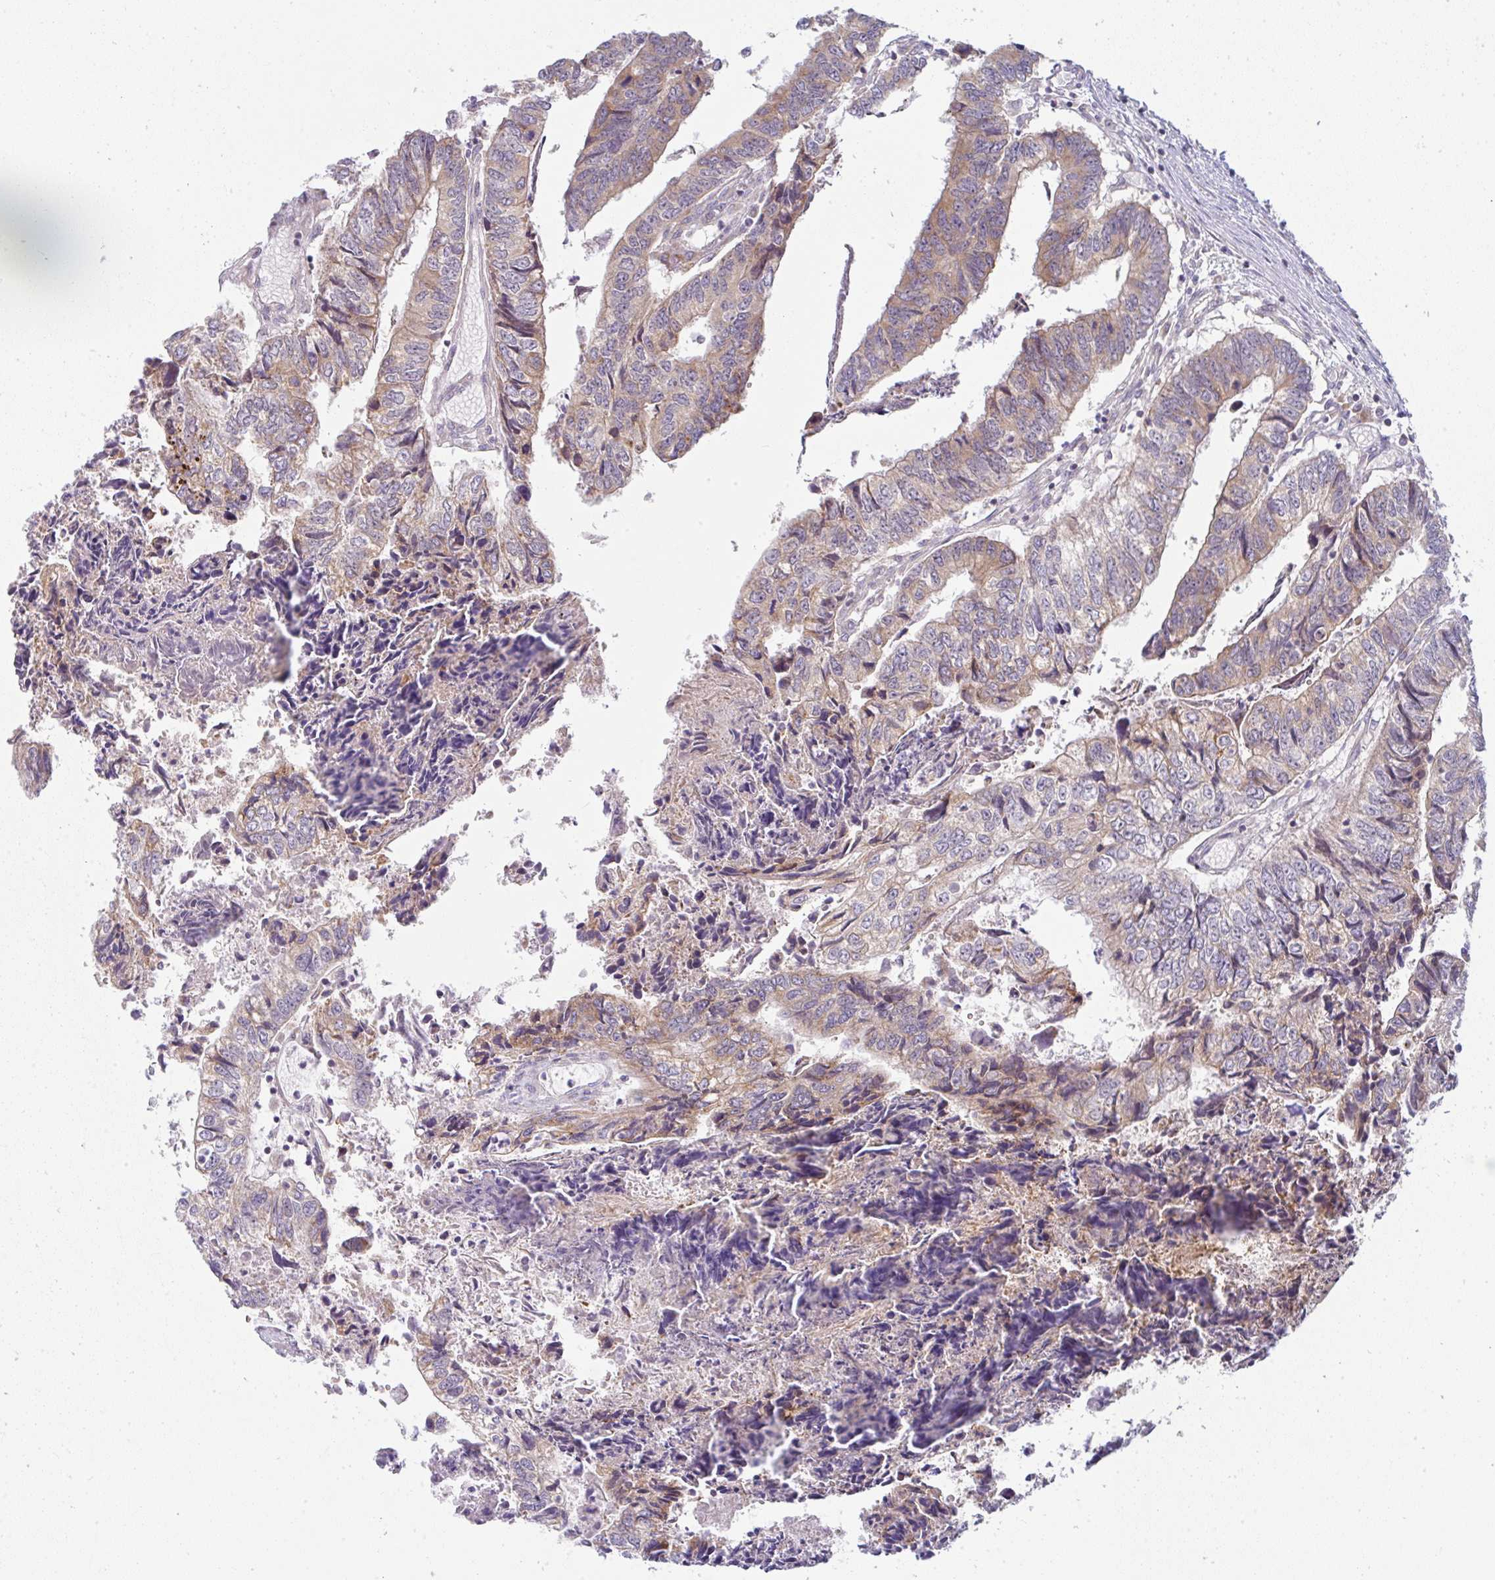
{"staining": {"intensity": "weak", "quantity": "25%-75%", "location": "cytoplasmic/membranous"}, "tissue": "colorectal cancer", "cell_type": "Tumor cells", "image_type": "cancer", "snomed": [{"axis": "morphology", "description": "Adenocarcinoma, NOS"}, {"axis": "topography", "description": "Colon"}], "caption": "Colorectal cancer (adenocarcinoma) stained with a protein marker demonstrates weak staining in tumor cells.", "gene": "MOB1A", "patient": {"sex": "male", "age": 86}}